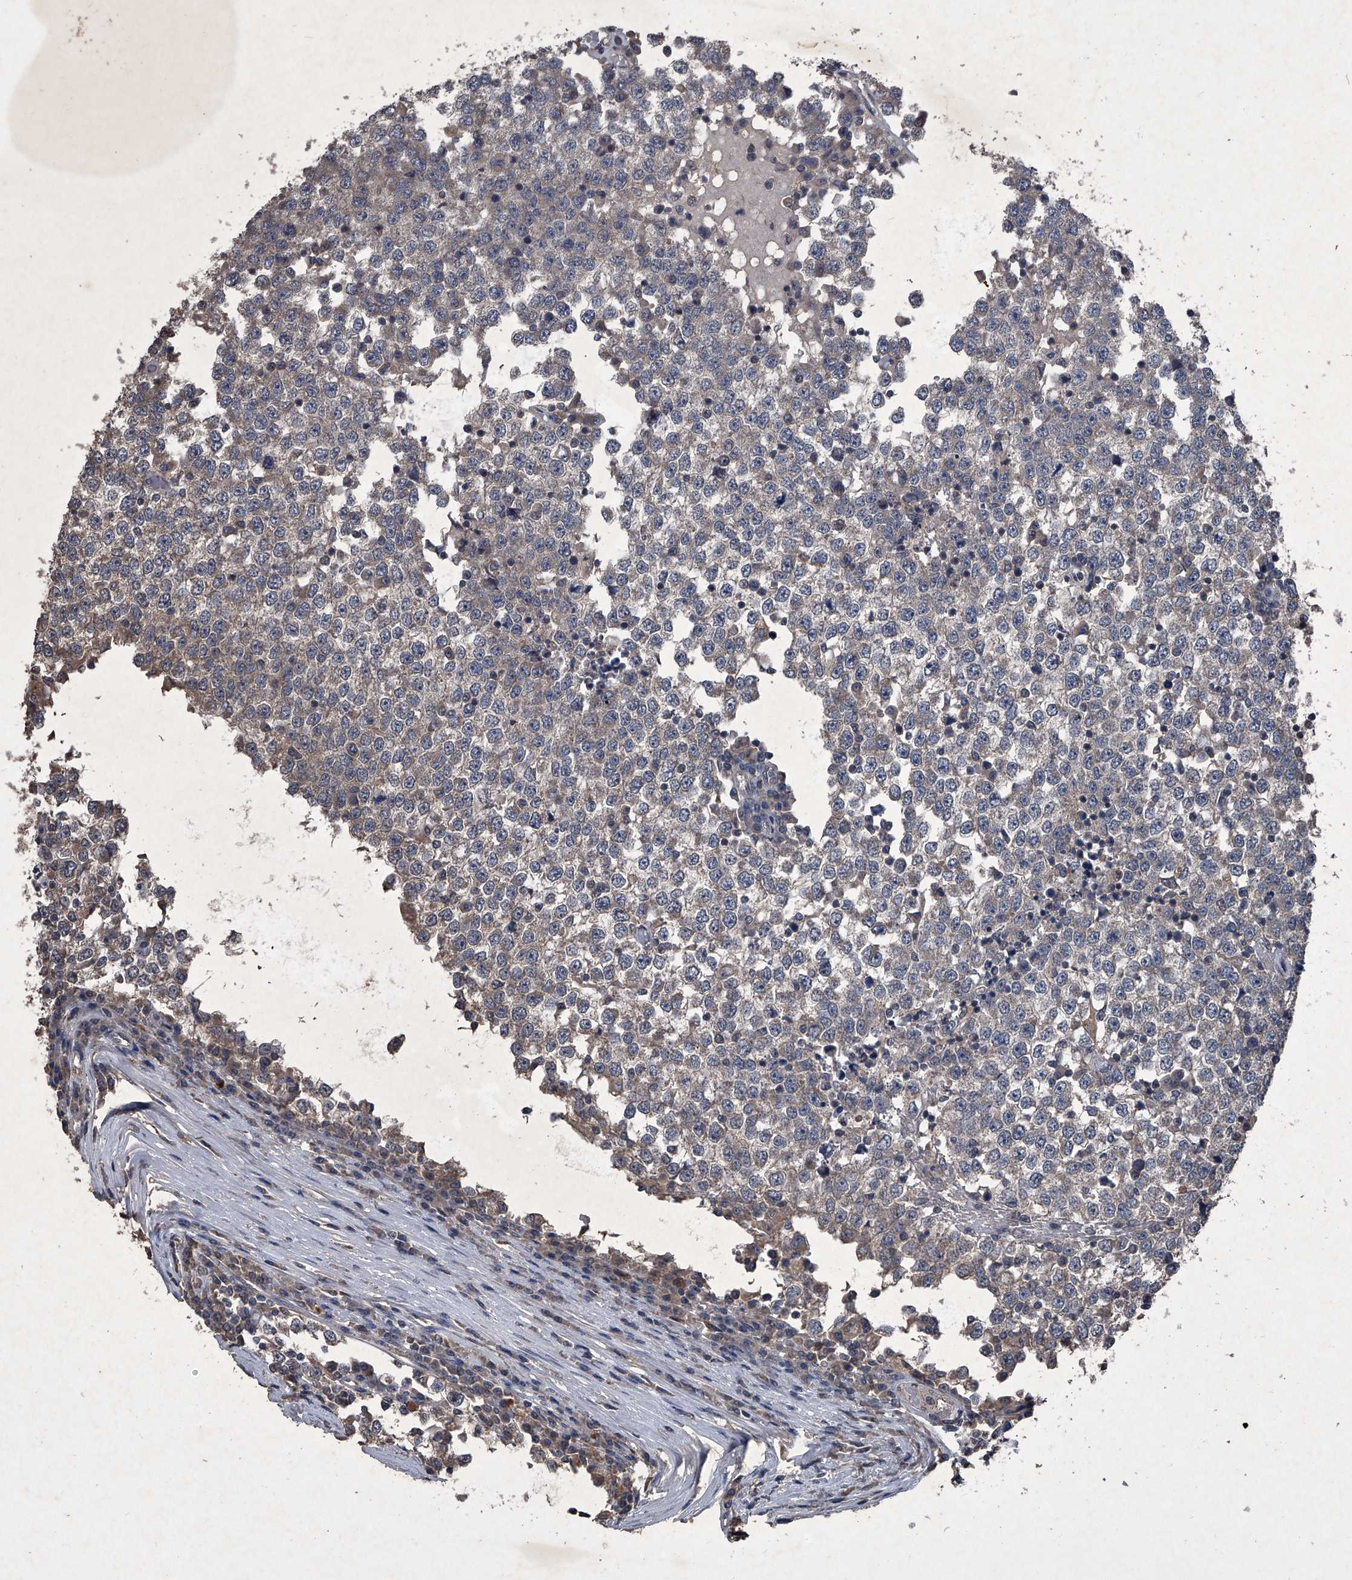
{"staining": {"intensity": "weak", "quantity": "<25%", "location": "cytoplasmic/membranous"}, "tissue": "testis cancer", "cell_type": "Tumor cells", "image_type": "cancer", "snomed": [{"axis": "morphology", "description": "Seminoma, NOS"}, {"axis": "topography", "description": "Testis"}], "caption": "Human testis cancer (seminoma) stained for a protein using immunohistochemistry (IHC) exhibits no positivity in tumor cells.", "gene": "MAPKAP1", "patient": {"sex": "male", "age": 65}}